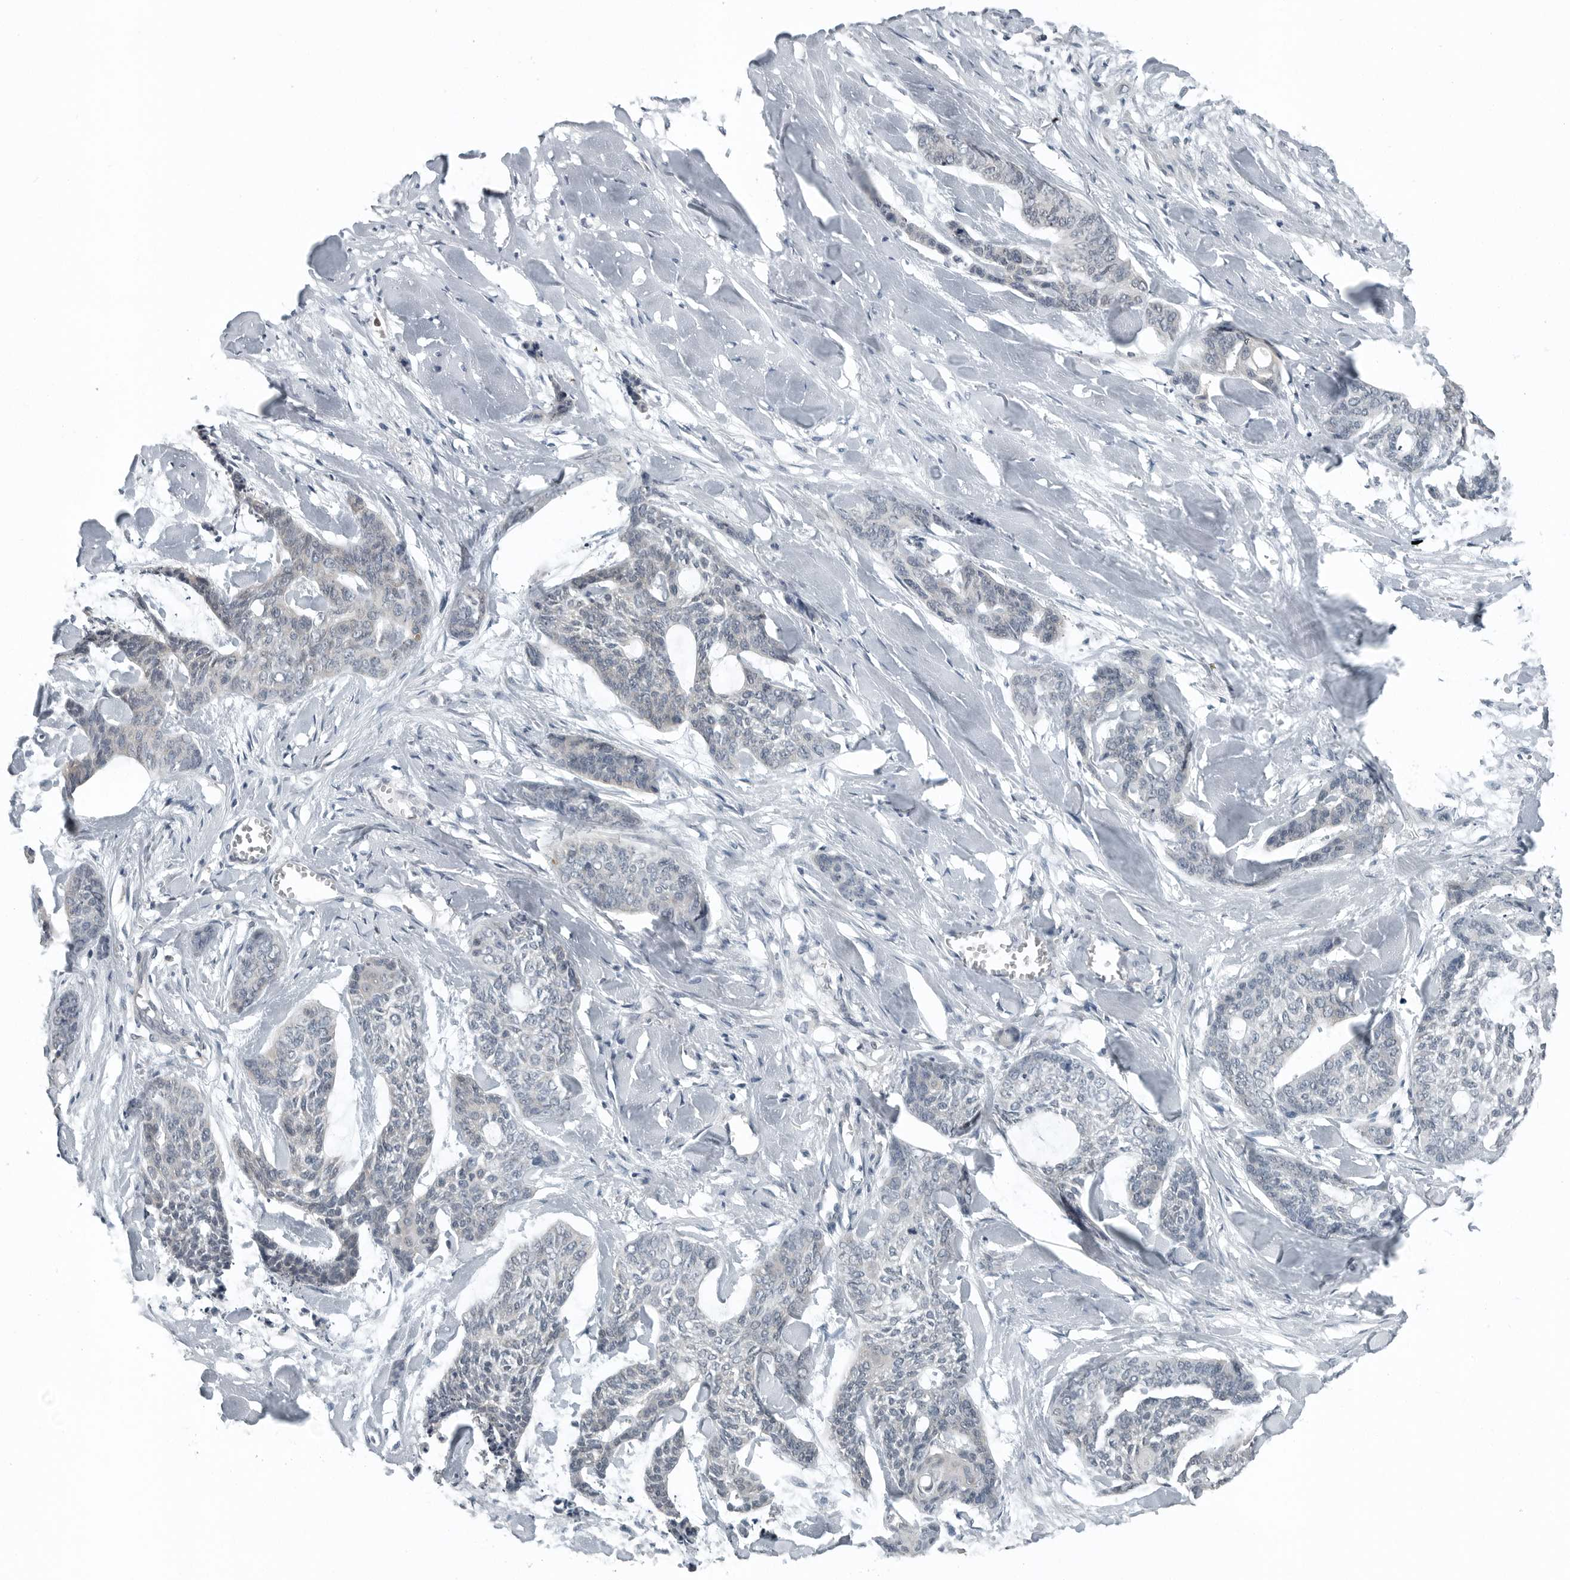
{"staining": {"intensity": "negative", "quantity": "none", "location": "none"}, "tissue": "skin cancer", "cell_type": "Tumor cells", "image_type": "cancer", "snomed": [{"axis": "morphology", "description": "Basal cell carcinoma"}, {"axis": "topography", "description": "Skin"}], "caption": "Basal cell carcinoma (skin) was stained to show a protein in brown. There is no significant positivity in tumor cells. (Stains: DAB immunohistochemistry (IHC) with hematoxylin counter stain, Microscopy: brightfield microscopy at high magnification).", "gene": "KYAT1", "patient": {"sex": "female", "age": 64}}